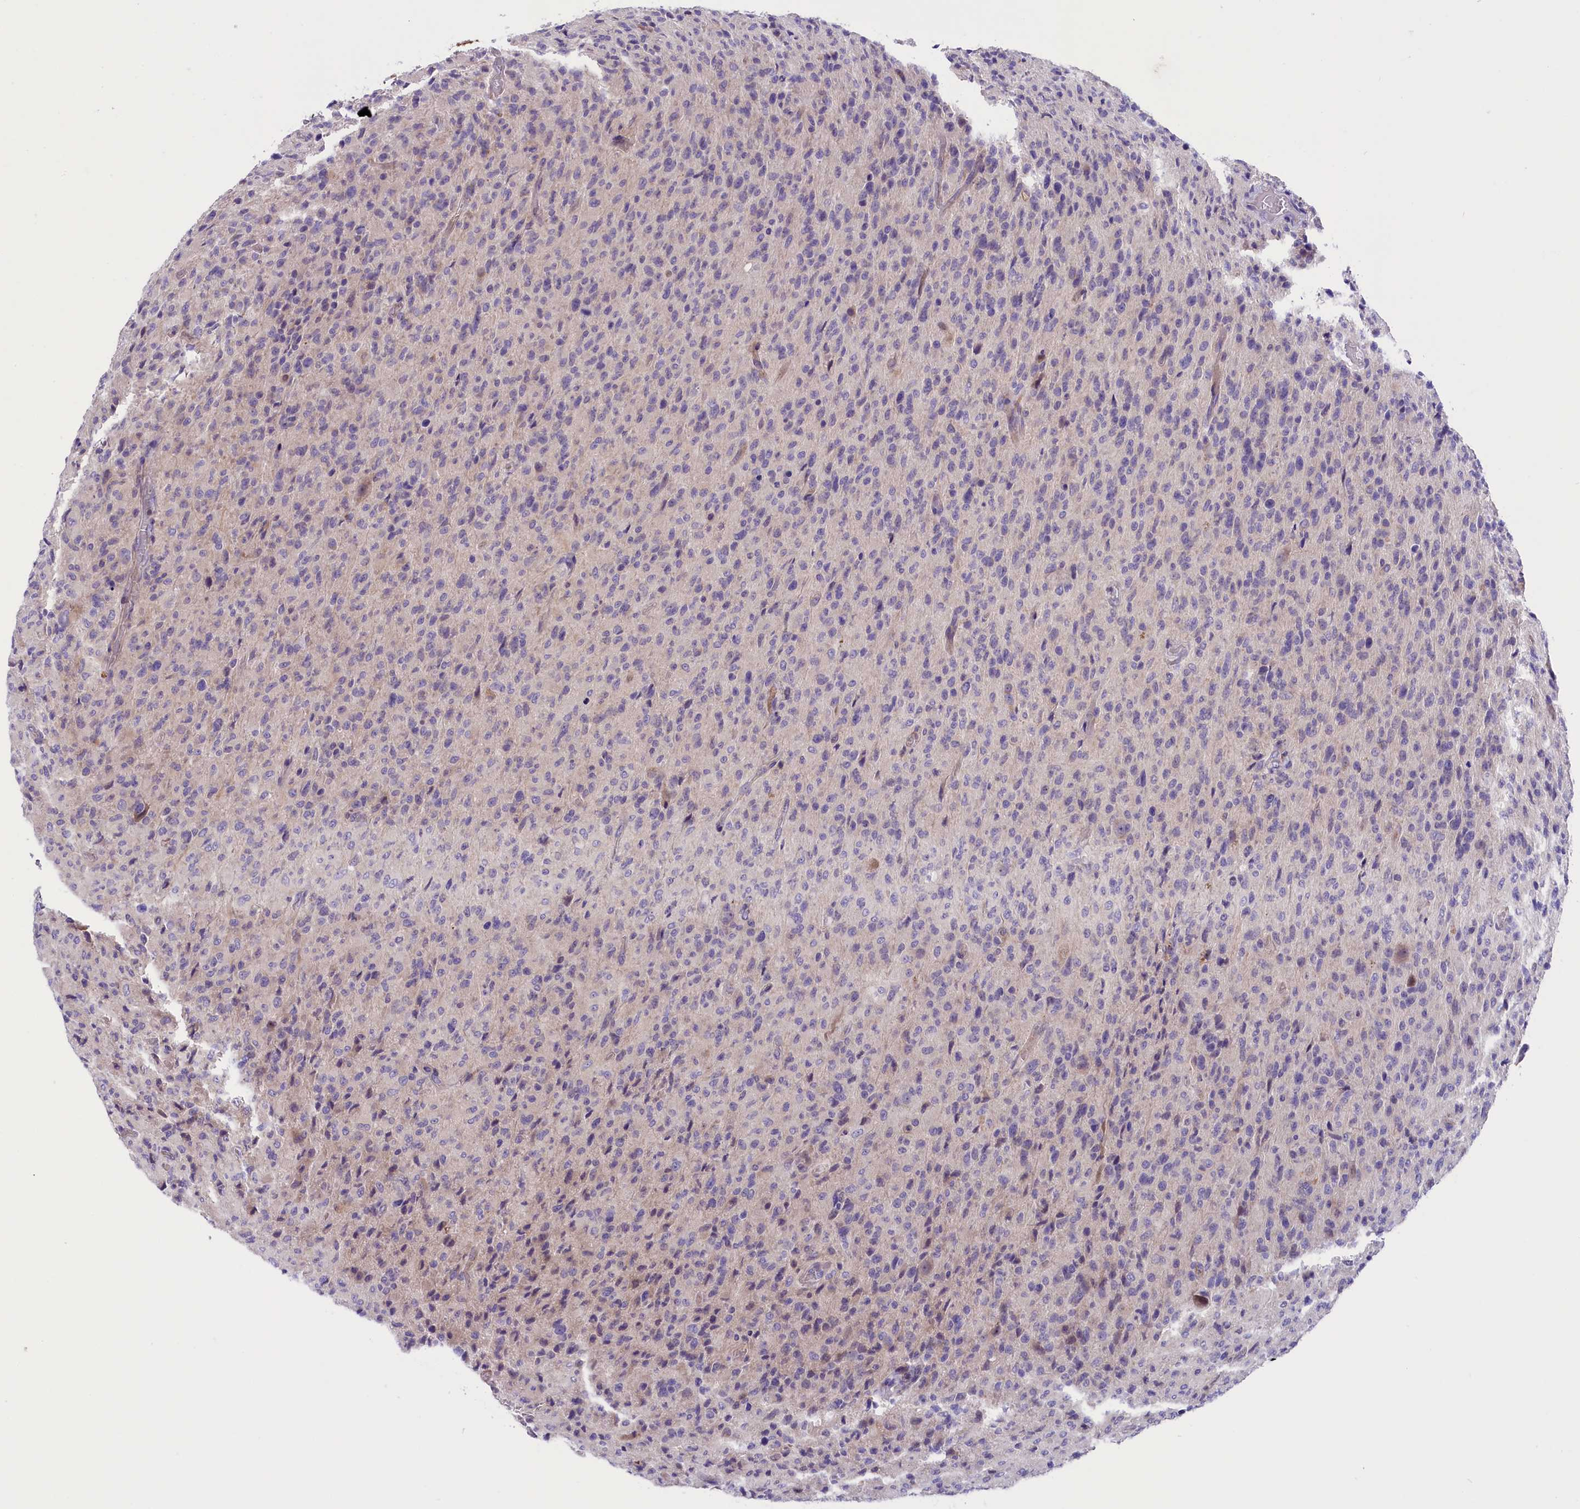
{"staining": {"intensity": "negative", "quantity": "none", "location": "none"}, "tissue": "glioma", "cell_type": "Tumor cells", "image_type": "cancer", "snomed": [{"axis": "morphology", "description": "Glioma, malignant, High grade"}, {"axis": "topography", "description": "Brain"}], "caption": "High power microscopy micrograph of an IHC image of glioma, revealing no significant staining in tumor cells.", "gene": "CCDC32", "patient": {"sex": "female", "age": 57}}